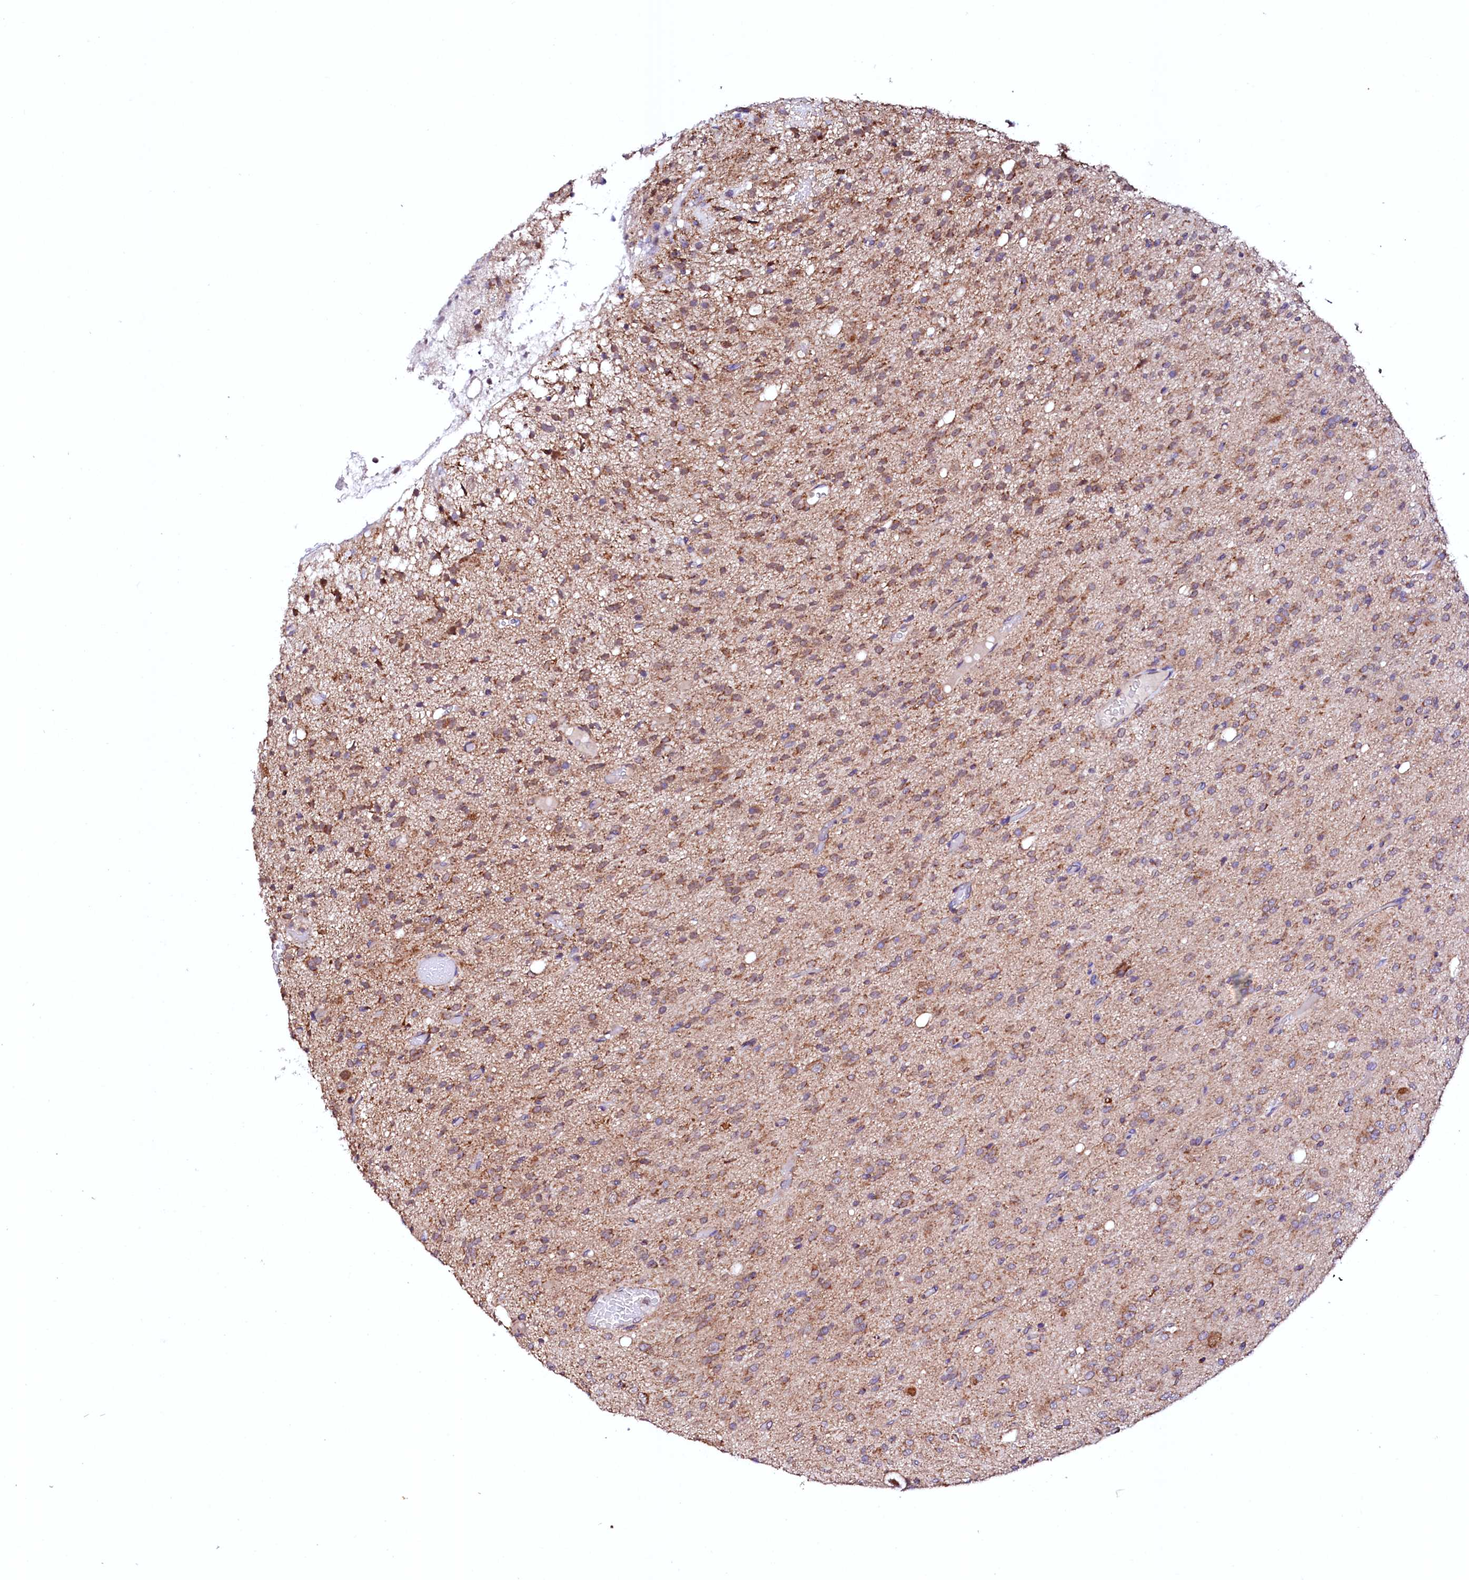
{"staining": {"intensity": "moderate", "quantity": ">75%", "location": "cytoplasmic/membranous"}, "tissue": "glioma", "cell_type": "Tumor cells", "image_type": "cancer", "snomed": [{"axis": "morphology", "description": "Glioma, malignant, High grade"}, {"axis": "topography", "description": "Brain"}], "caption": "Glioma was stained to show a protein in brown. There is medium levels of moderate cytoplasmic/membranous positivity in about >75% of tumor cells.", "gene": "UBE3C", "patient": {"sex": "female", "age": 59}}